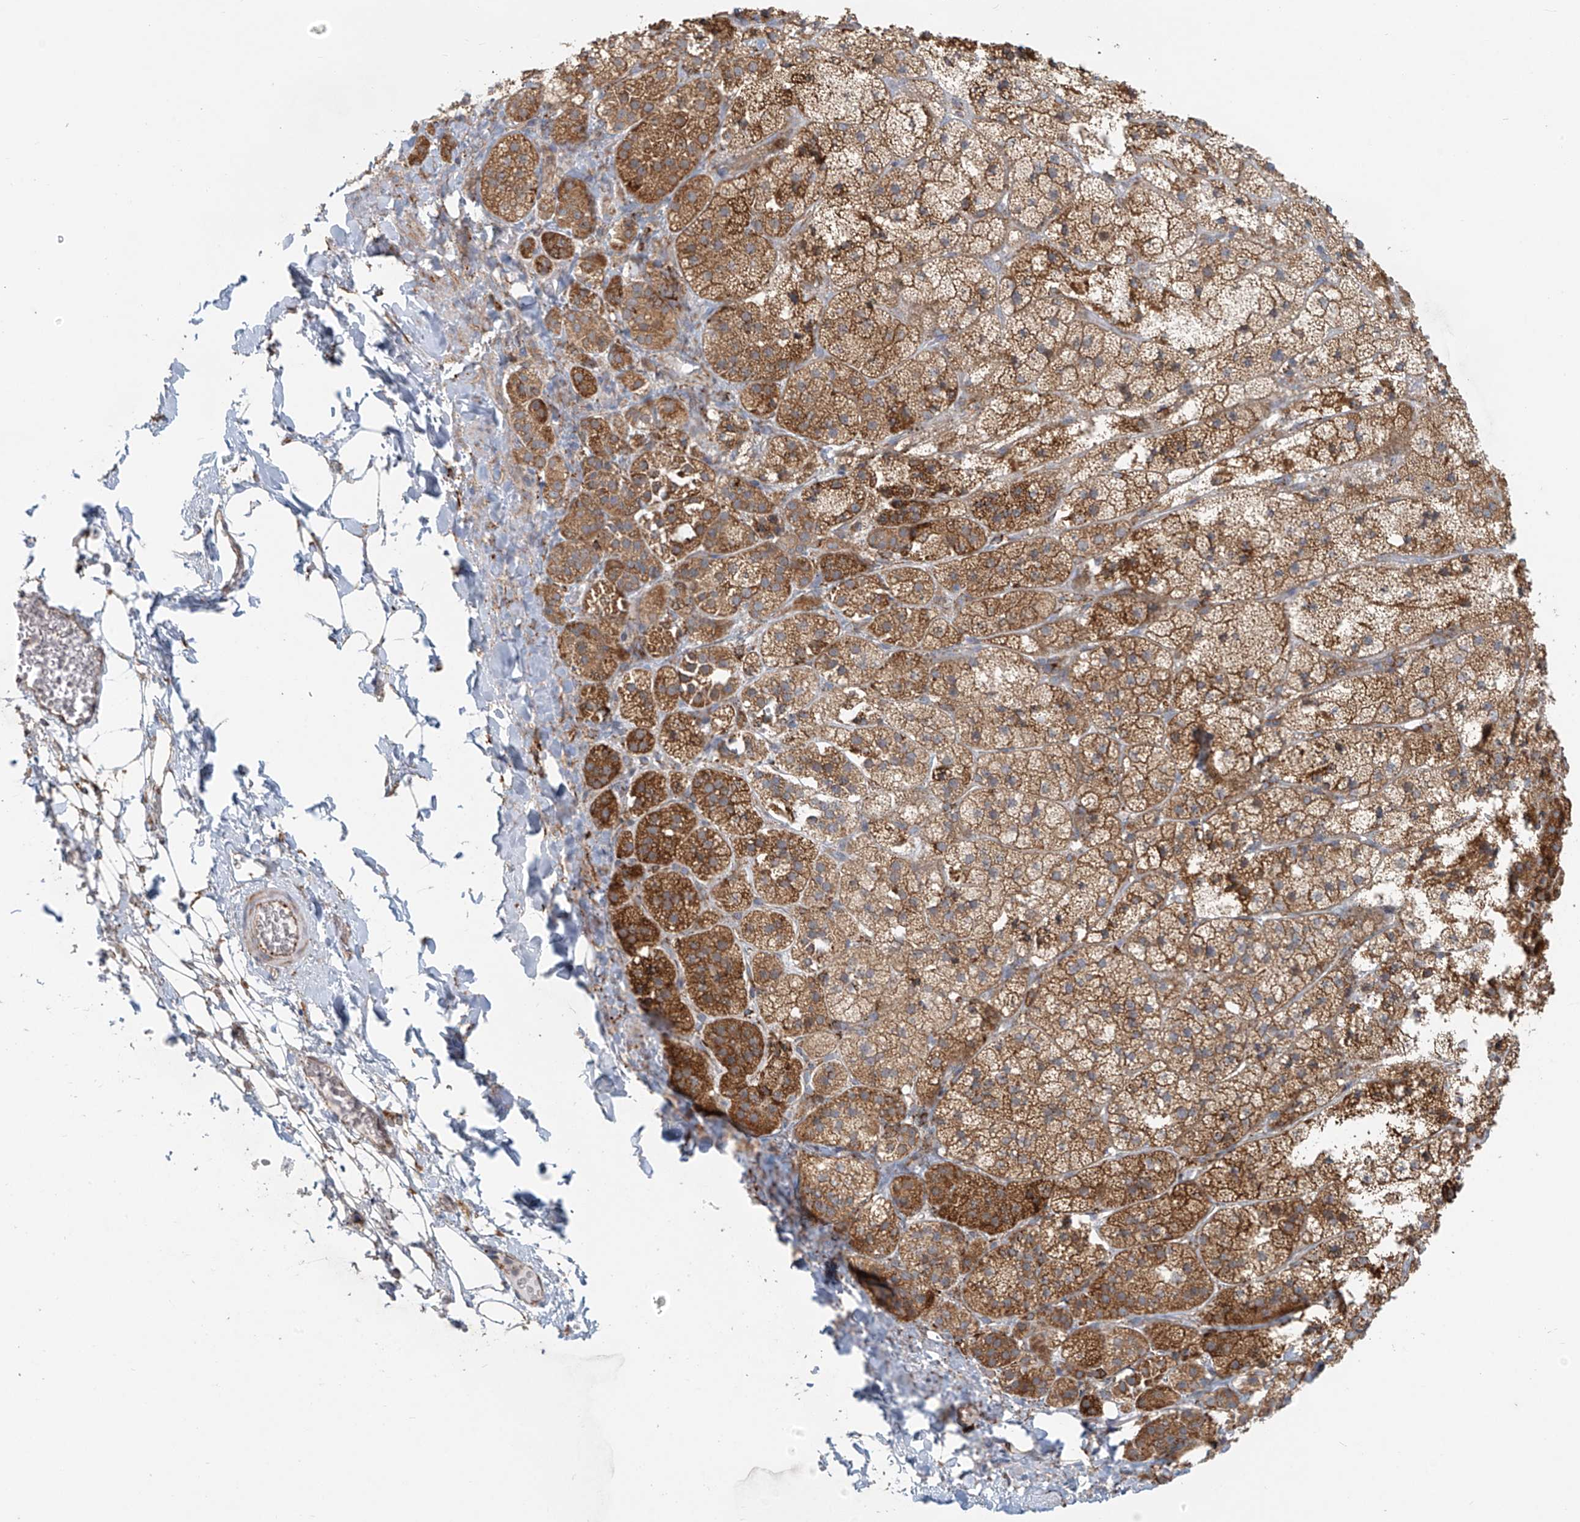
{"staining": {"intensity": "moderate", "quantity": ">75%", "location": "cytoplasmic/membranous"}, "tissue": "adrenal gland", "cell_type": "Glandular cells", "image_type": "normal", "snomed": [{"axis": "morphology", "description": "Normal tissue, NOS"}, {"axis": "topography", "description": "Adrenal gland"}], "caption": "There is medium levels of moderate cytoplasmic/membranous positivity in glandular cells of benign adrenal gland, as demonstrated by immunohistochemical staining (brown color).", "gene": "KATNIP", "patient": {"sex": "female", "age": 44}}